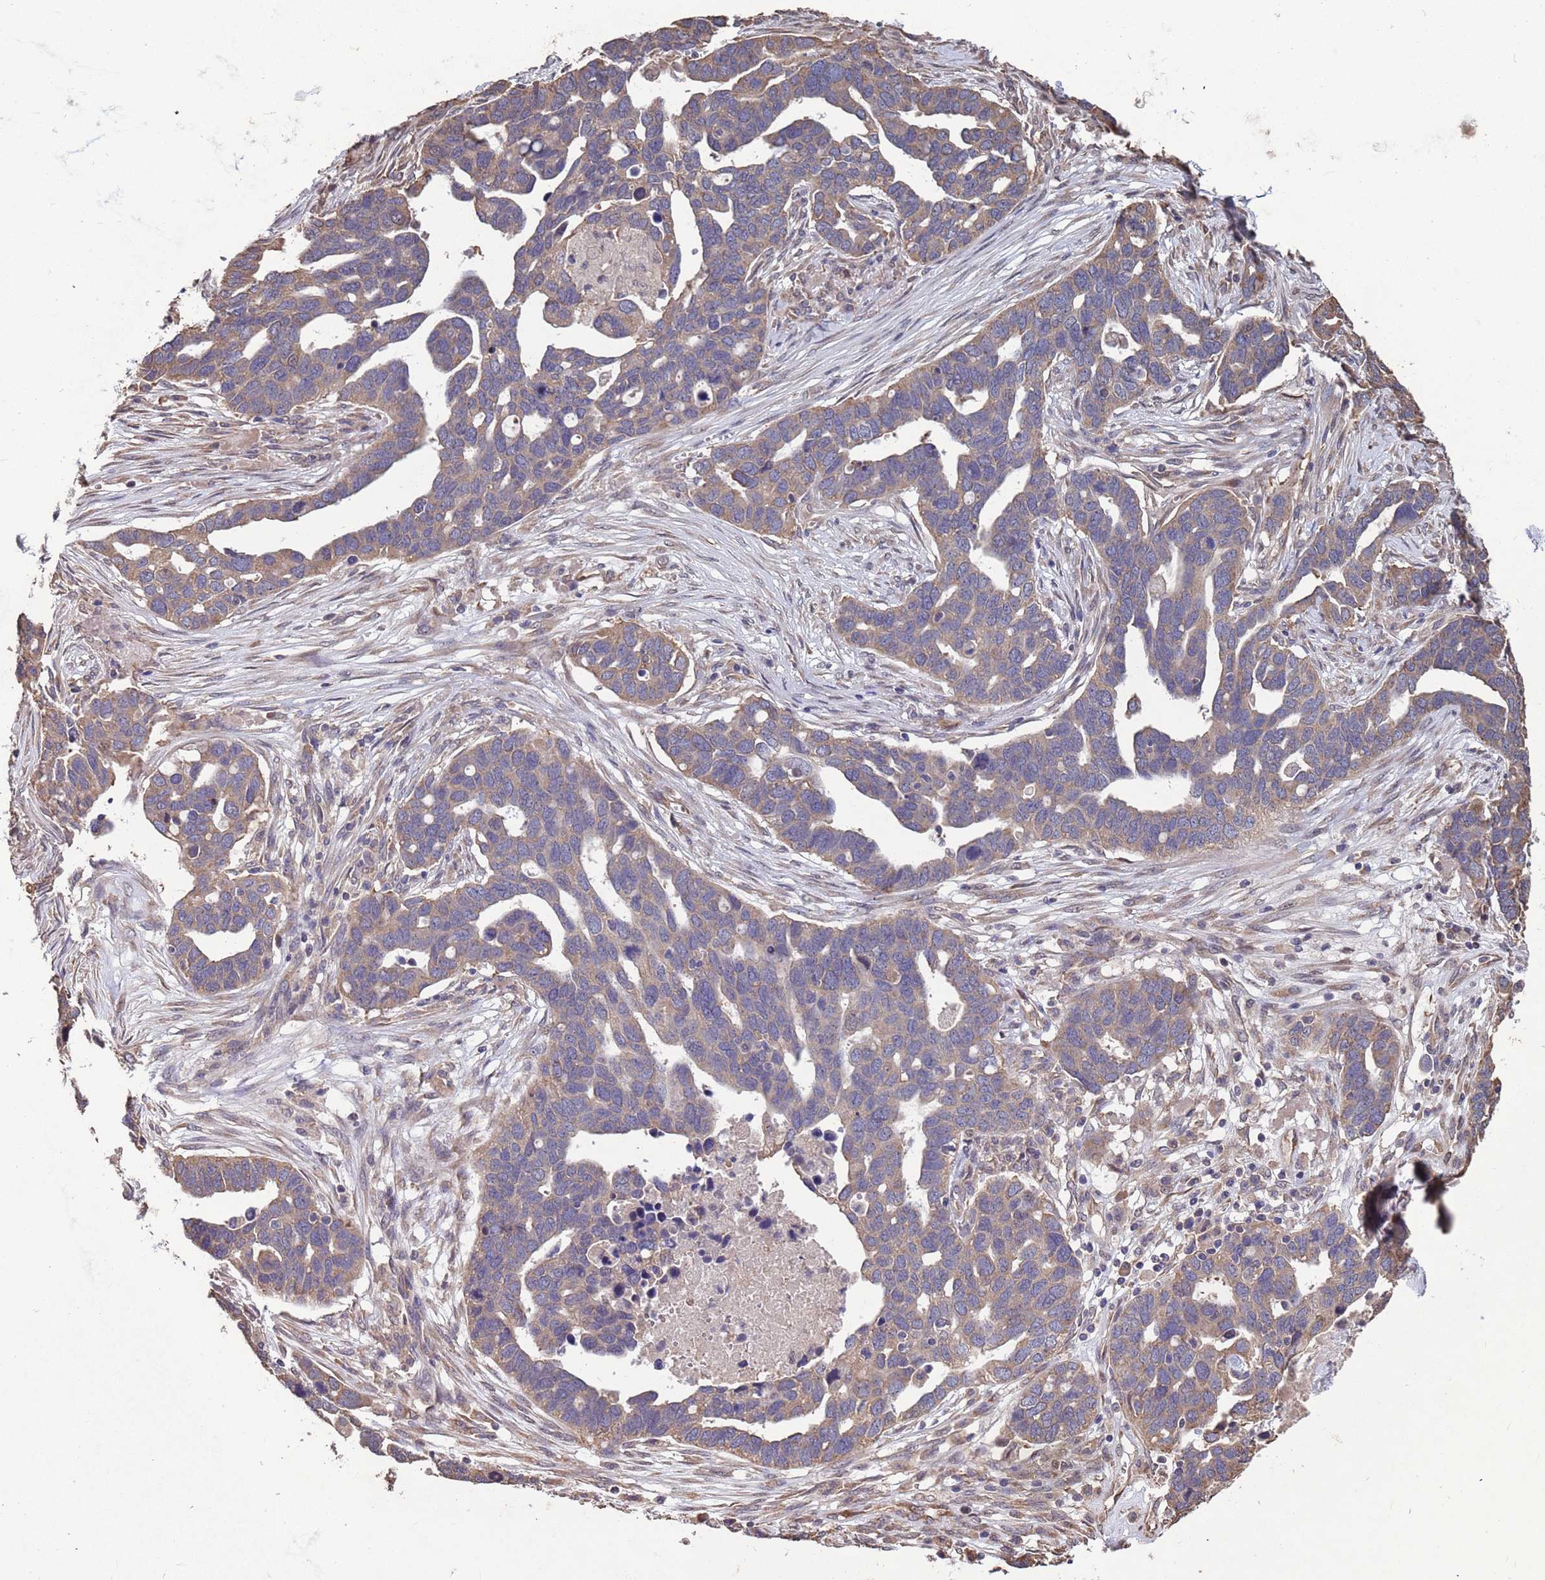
{"staining": {"intensity": "moderate", "quantity": ">75%", "location": "cytoplasmic/membranous"}, "tissue": "ovarian cancer", "cell_type": "Tumor cells", "image_type": "cancer", "snomed": [{"axis": "morphology", "description": "Cystadenocarcinoma, serous, NOS"}, {"axis": "topography", "description": "Ovary"}], "caption": "Ovarian serous cystadenocarcinoma was stained to show a protein in brown. There is medium levels of moderate cytoplasmic/membranous expression in approximately >75% of tumor cells.", "gene": "CFAP119", "patient": {"sex": "female", "age": 54}}